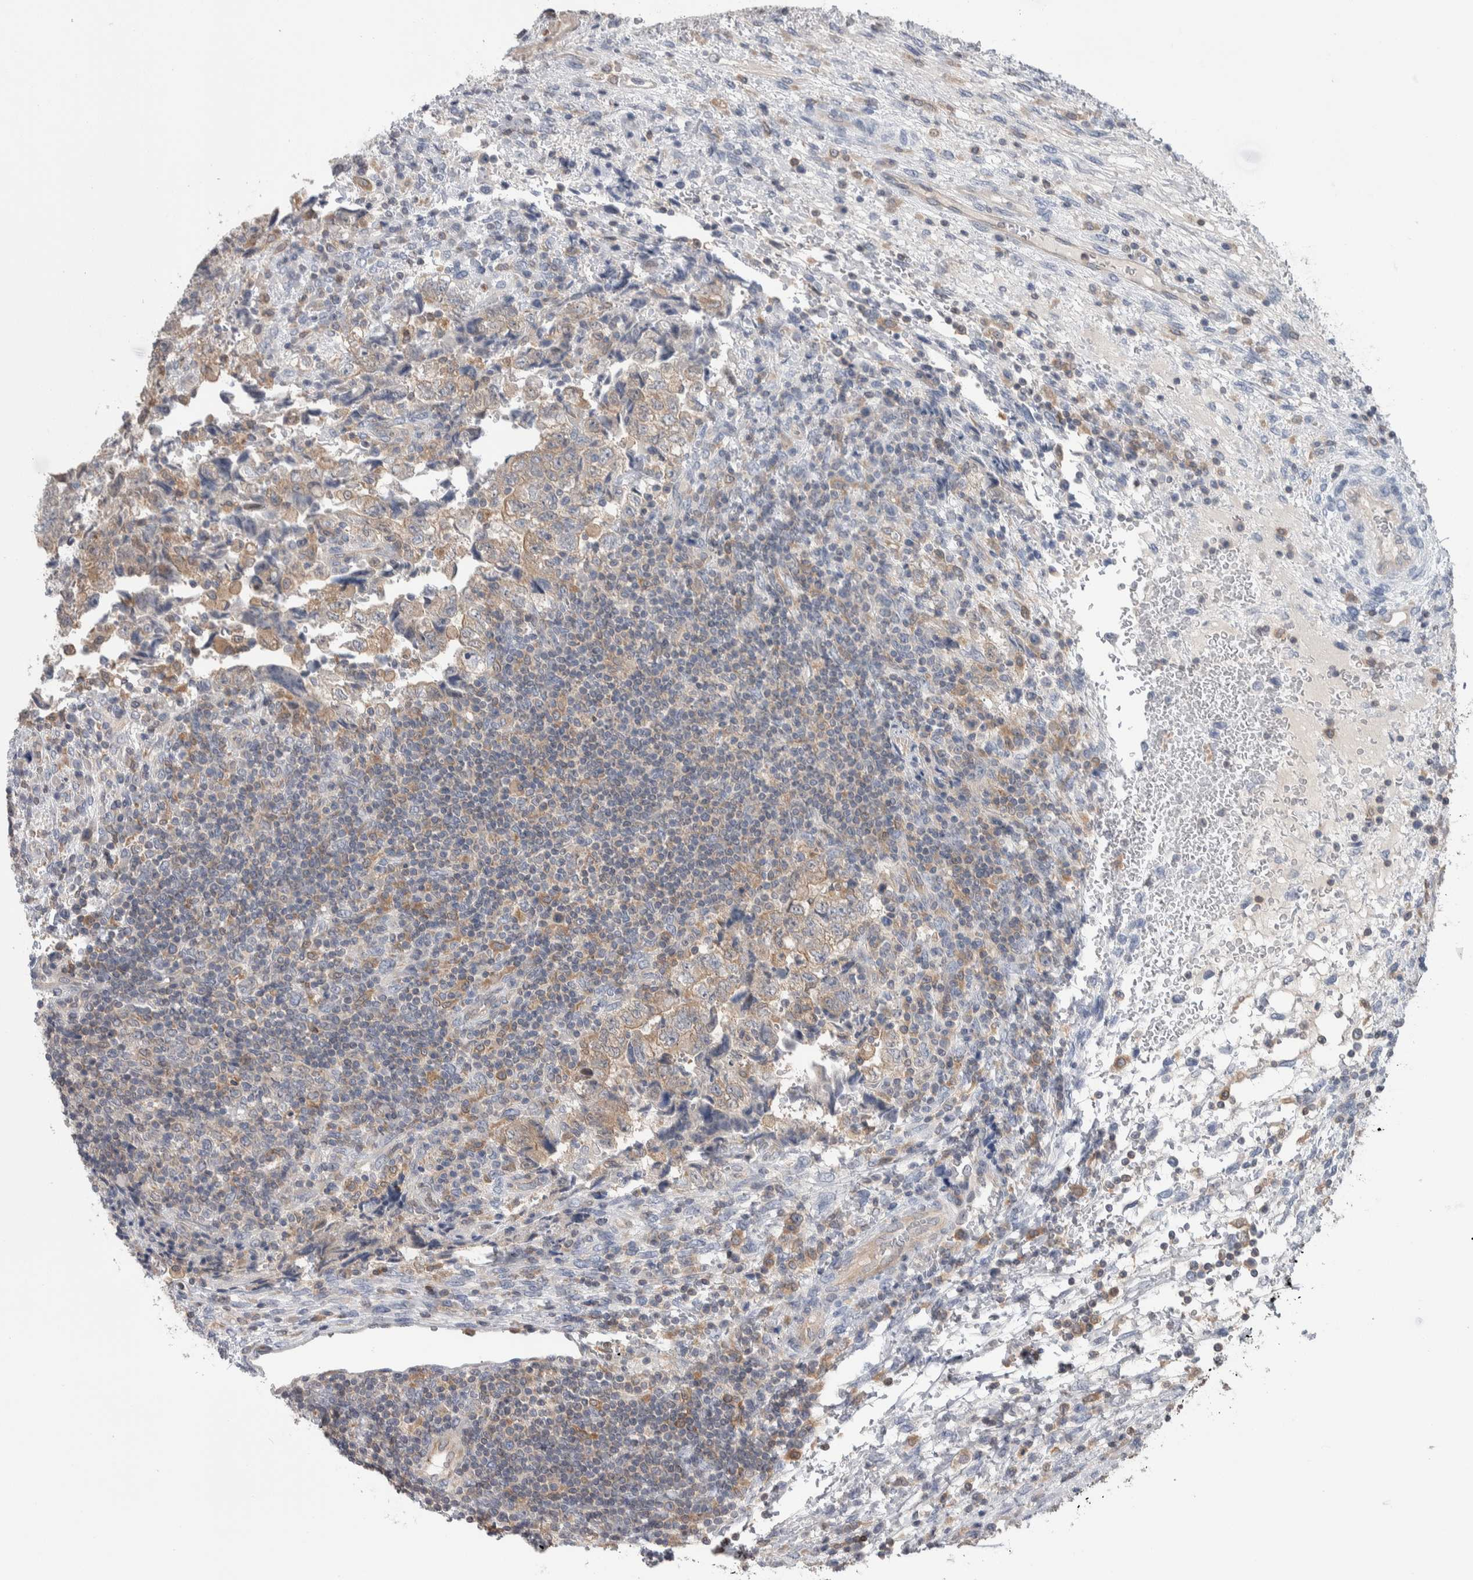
{"staining": {"intensity": "weak", "quantity": ">75%", "location": "cytoplasmic/membranous"}, "tissue": "testis cancer", "cell_type": "Tumor cells", "image_type": "cancer", "snomed": [{"axis": "morphology", "description": "Normal tissue, NOS"}, {"axis": "morphology", "description": "Carcinoma, Embryonal, NOS"}, {"axis": "topography", "description": "Testis"}], "caption": "Immunohistochemistry (IHC) of testis cancer exhibits low levels of weak cytoplasmic/membranous expression in approximately >75% of tumor cells. The staining was performed using DAB, with brown indicating positive protein expression. Nuclei are stained blue with hematoxylin.", "gene": "HTATIP2", "patient": {"sex": "male", "age": 36}}